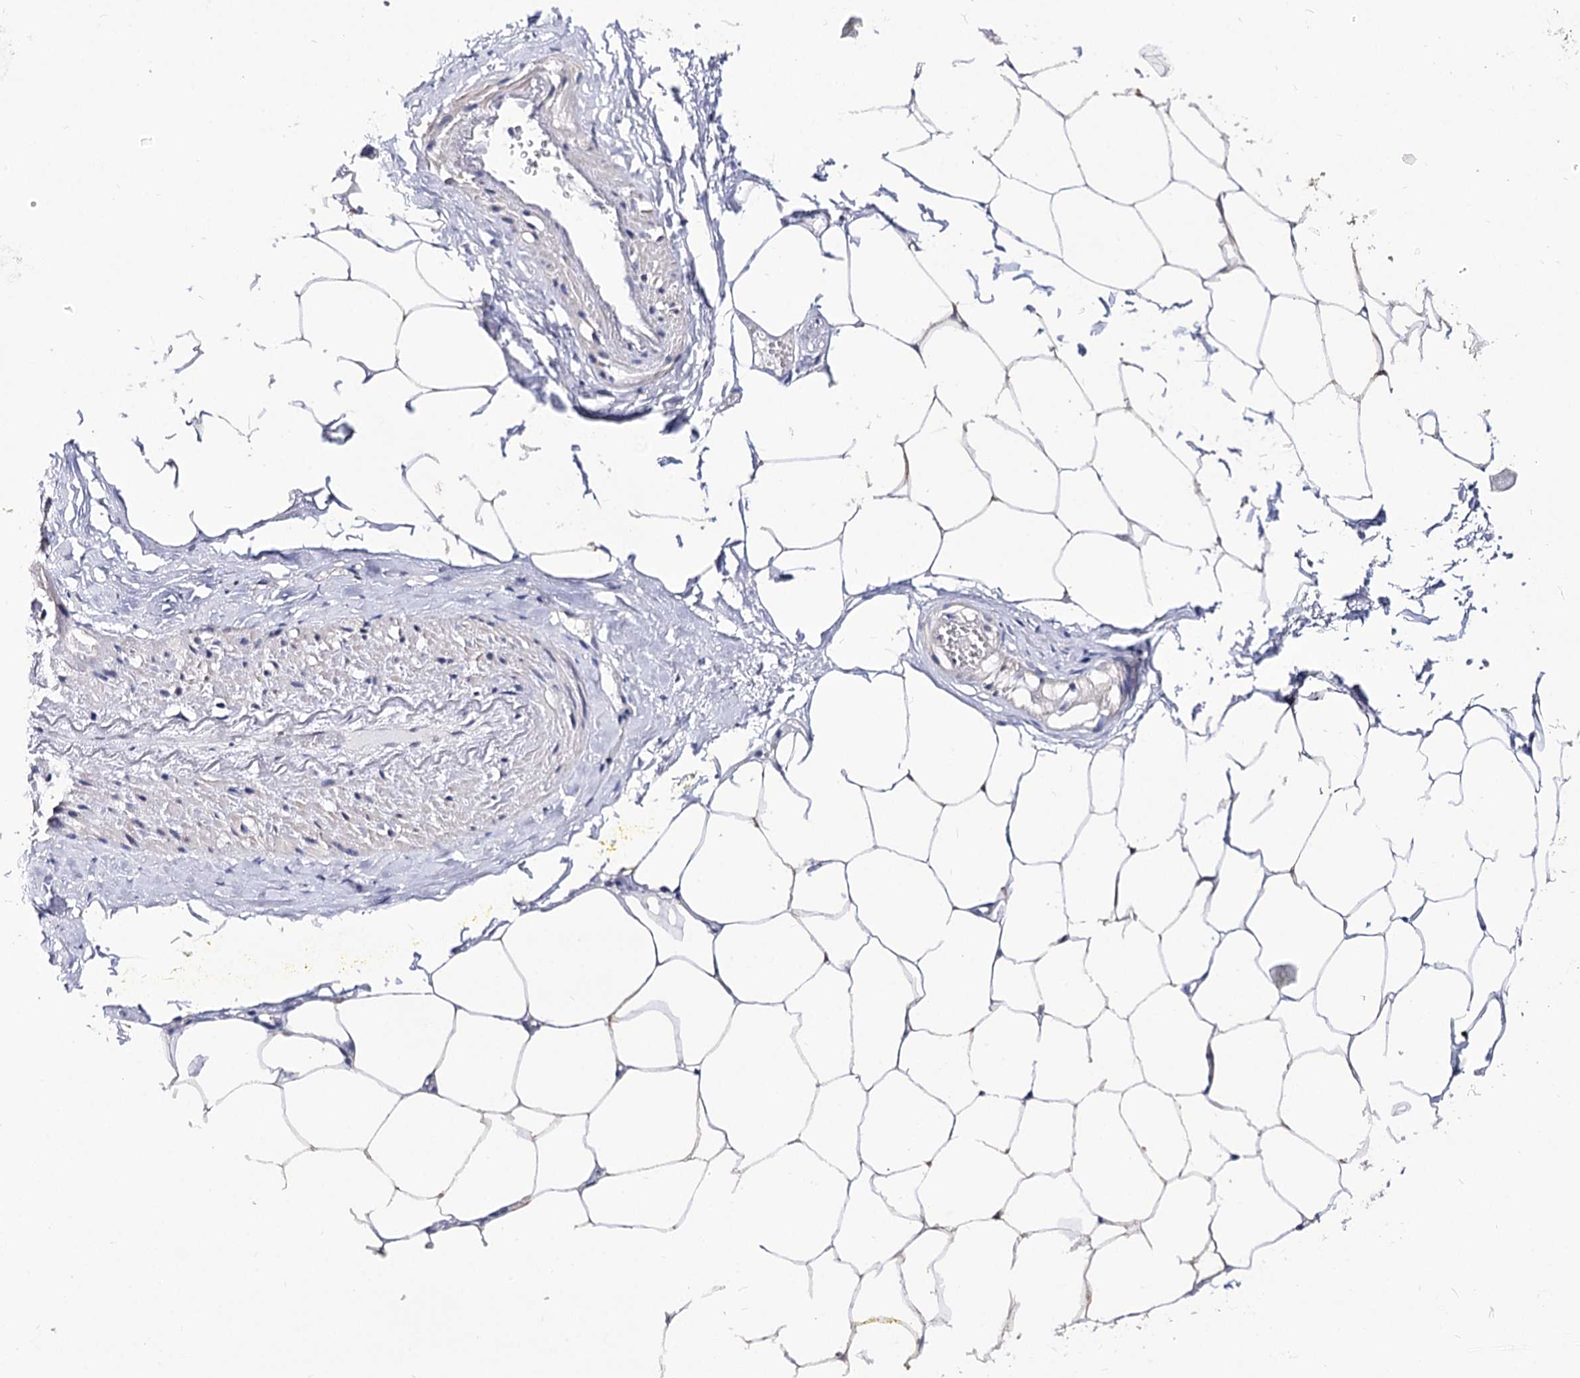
{"staining": {"intensity": "negative", "quantity": "none", "location": "none"}, "tissue": "adipose tissue", "cell_type": "Adipocytes", "image_type": "normal", "snomed": [{"axis": "morphology", "description": "Normal tissue, NOS"}, {"axis": "morphology", "description": "Adenocarcinoma, Low grade"}, {"axis": "topography", "description": "Prostate"}, {"axis": "topography", "description": "Peripheral nerve tissue"}], "caption": "Immunohistochemical staining of benign adipose tissue demonstrates no significant staining in adipocytes.", "gene": "TMEM201", "patient": {"sex": "male", "age": 63}}